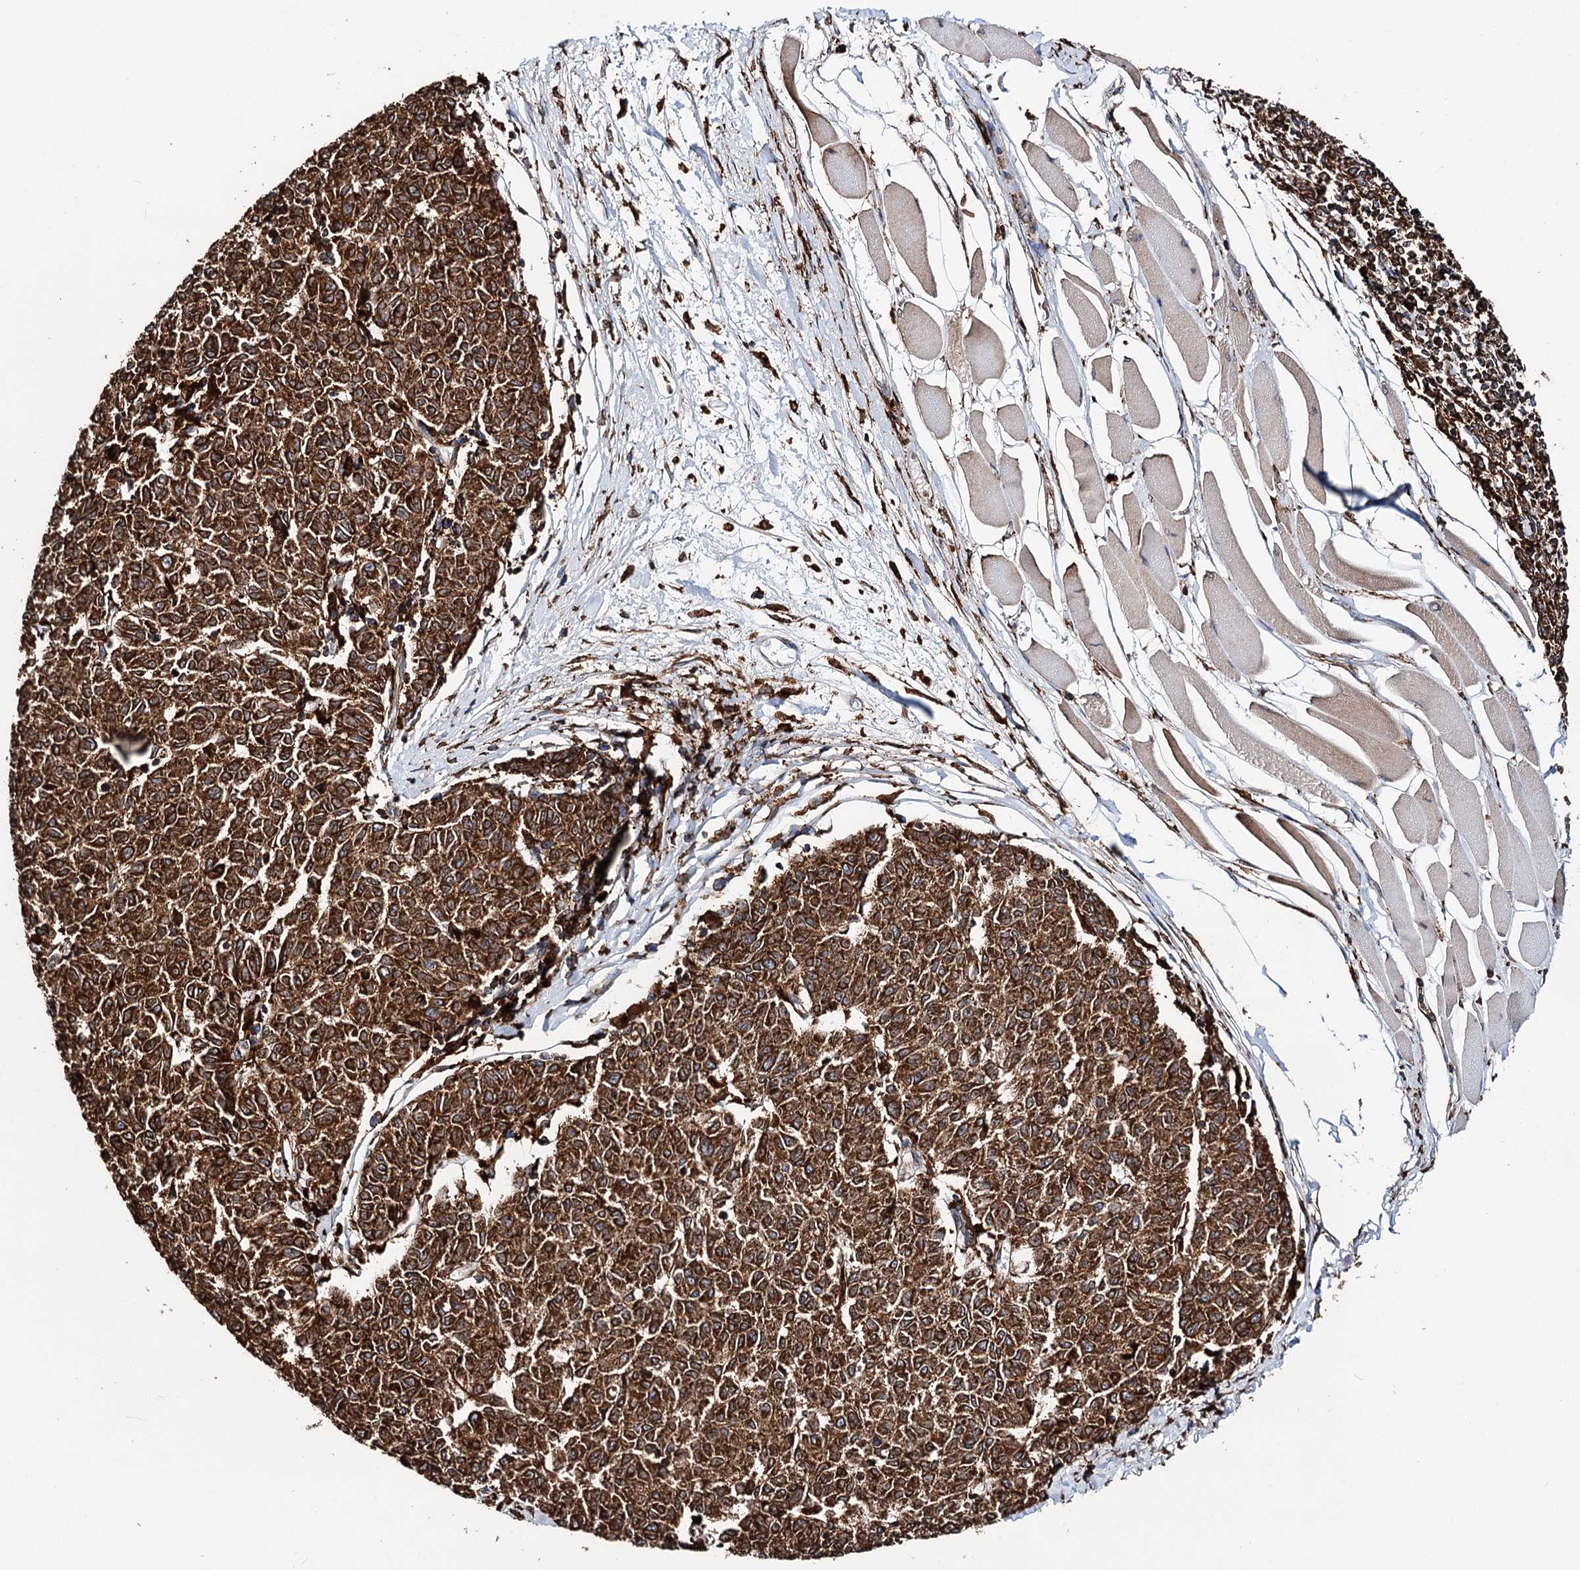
{"staining": {"intensity": "strong", "quantity": ">75%", "location": "cytoplasmic/membranous"}, "tissue": "melanoma", "cell_type": "Tumor cells", "image_type": "cancer", "snomed": [{"axis": "morphology", "description": "Malignant melanoma, NOS"}, {"axis": "topography", "description": "Skin"}], "caption": "Tumor cells display strong cytoplasmic/membranous expression in approximately >75% of cells in melanoma.", "gene": "ERP29", "patient": {"sex": "female", "age": 72}}